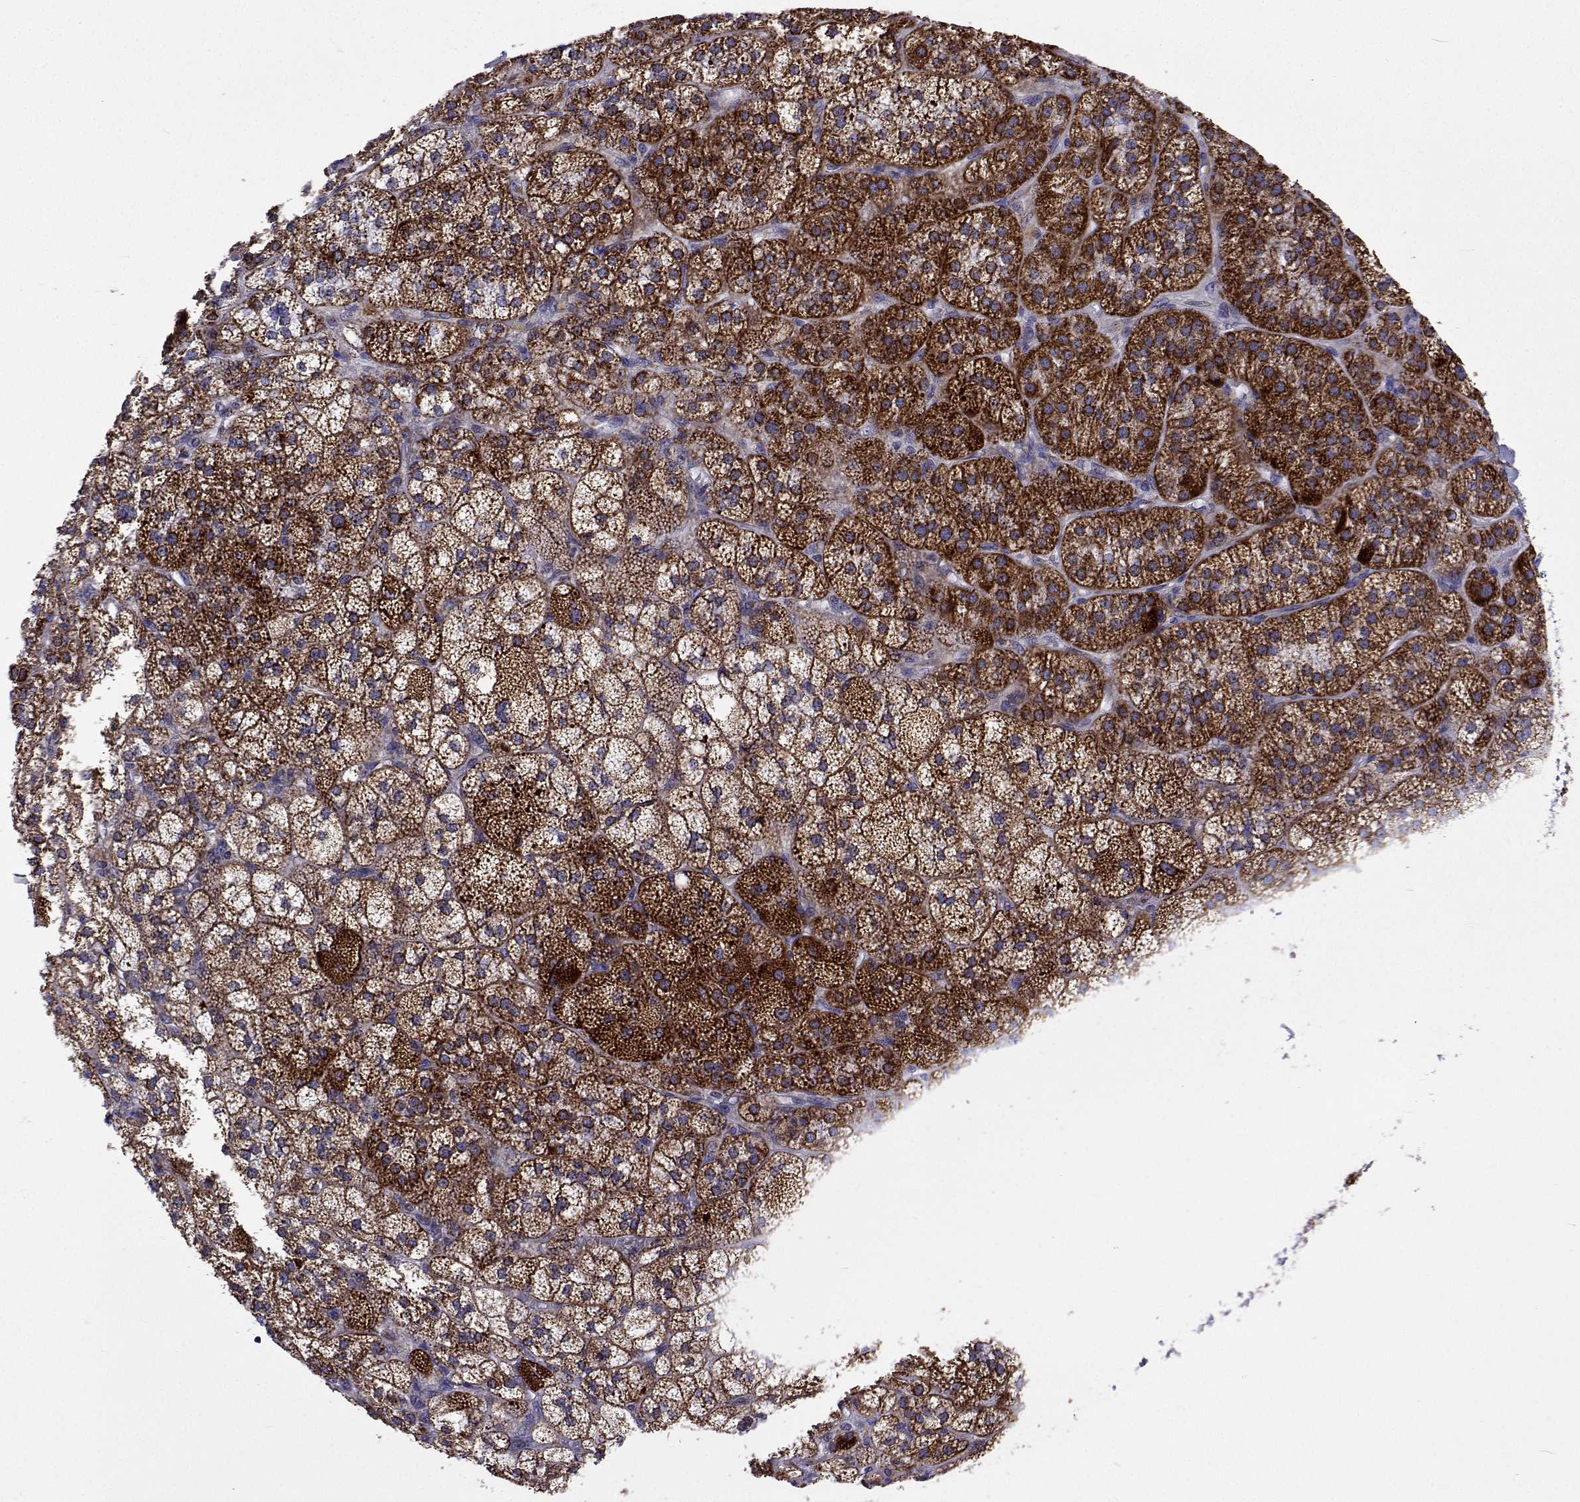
{"staining": {"intensity": "strong", "quantity": ">75%", "location": "cytoplasmic/membranous"}, "tissue": "adrenal gland", "cell_type": "Glandular cells", "image_type": "normal", "snomed": [{"axis": "morphology", "description": "Normal tissue, NOS"}, {"axis": "topography", "description": "Adrenal gland"}], "caption": "High-magnification brightfield microscopy of benign adrenal gland stained with DAB (3,3'-diaminobenzidine) (brown) and counterstained with hematoxylin (blue). glandular cells exhibit strong cytoplasmic/membranous positivity is seen in about>75% of cells.", "gene": "MCCC2", "patient": {"sex": "female", "age": 60}}